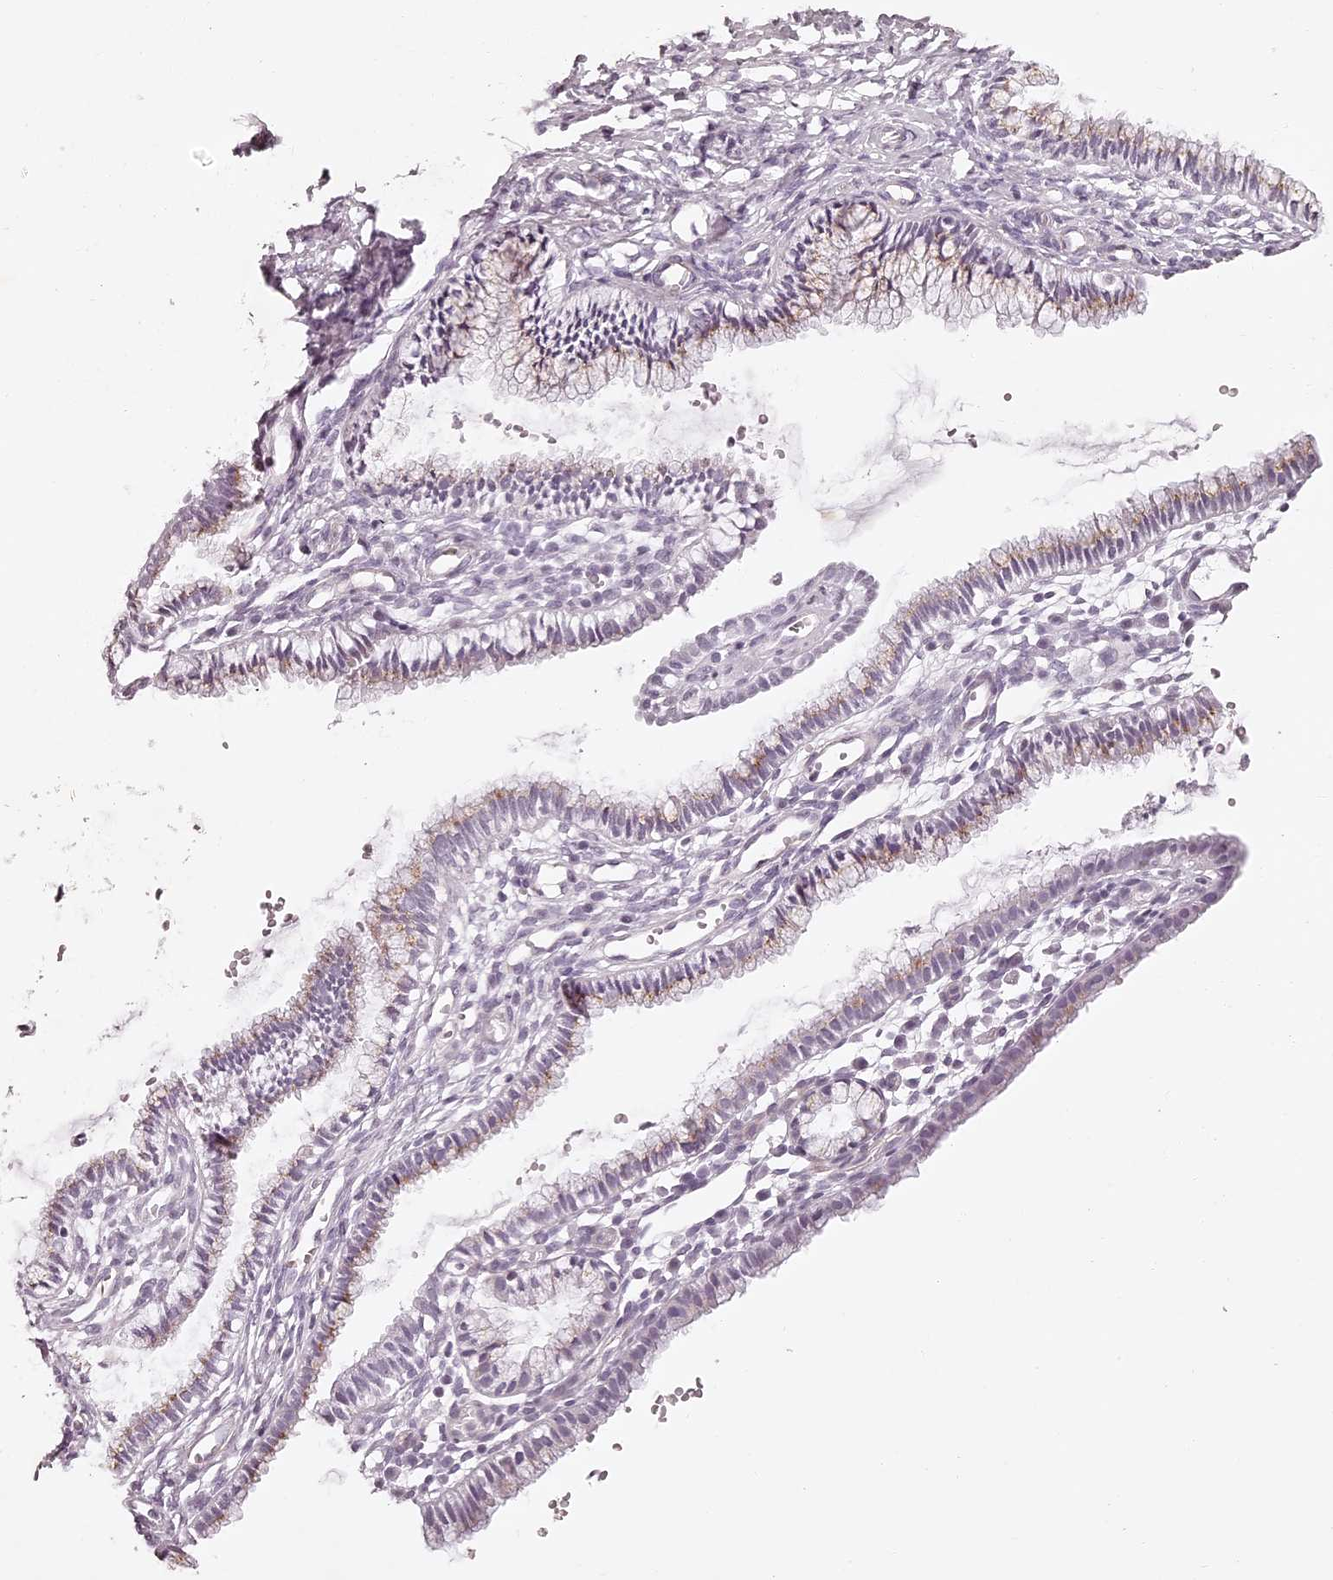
{"staining": {"intensity": "weak", "quantity": "25%-75%", "location": "cytoplasmic/membranous"}, "tissue": "cervix", "cell_type": "Glandular cells", "image_type": "normal", "snomed": [{"axis": "morphology", "description": "Normal tissue, NOS"}, {"axis": "topography", "description": "Cervix"}], "caption": "A high-resolution image shows immunohistochemistry (IHC) staining of unremarkable cervix, which reveals weak cytoplasmic/membranous expression in approximately 25%-75% of glandular cells.", "gene": "ELAPOR1", "patient": {"sex": "female", "age": 27}}